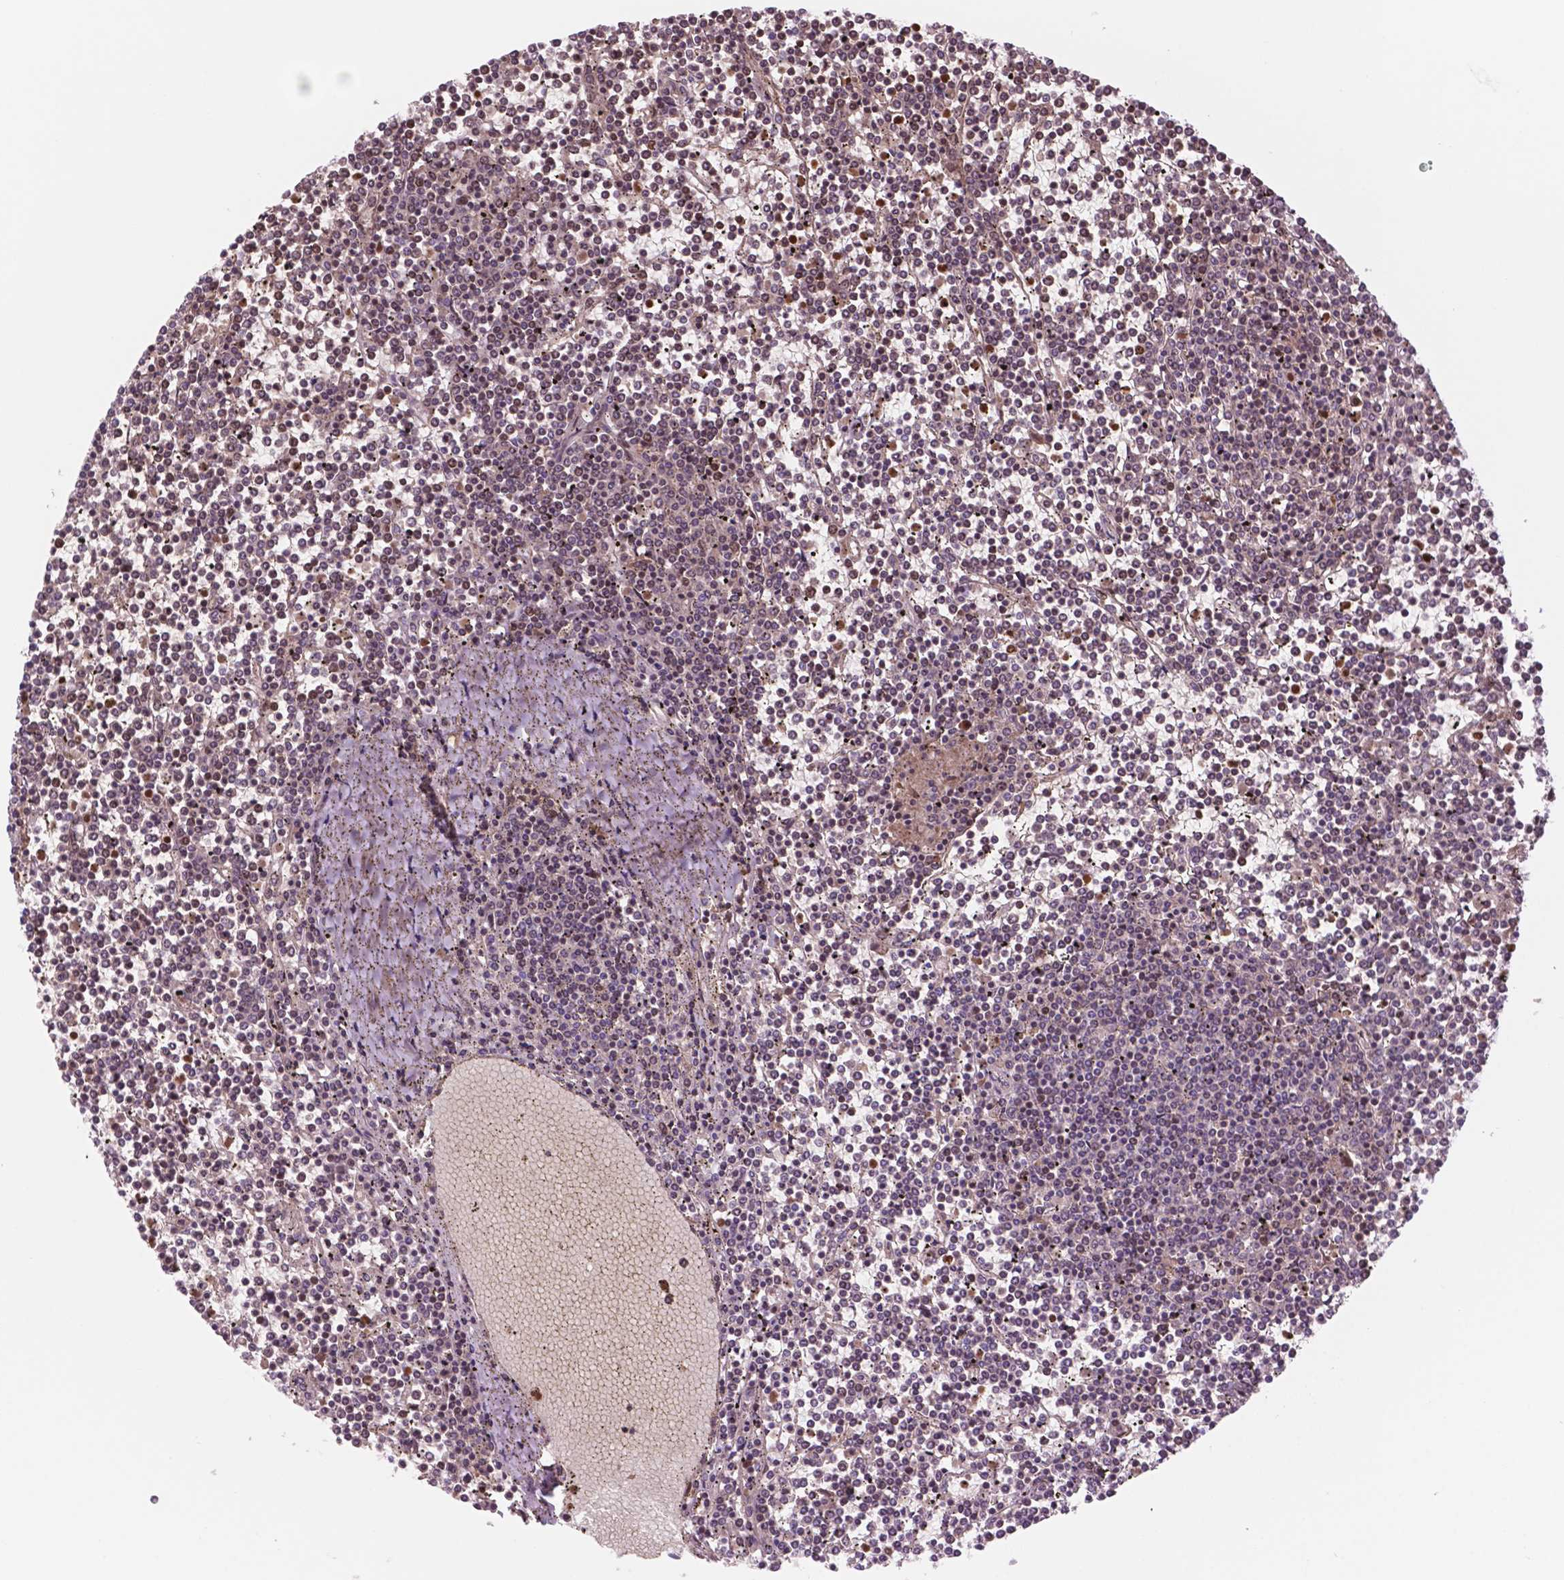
{"staining": {"intensity": "moderate", "quantity": ">75%", "location": "cytoplasmic/membranous"}, "tissue": "lymphoma", "cell_type": "Tumor cells", "image_type": "cancer", "snomed": [{"axis": "morphology", "description": "Malignant lymphoma, non-Hodgkin's type, Low grade"}, {"axis": "topography", "description": "Spleen"}], "caption": "Malignant lymphoma, non-Hodgkin's type (low-grade) tissue displays moderate cytoplasmic/membranous positivity in approximately >75% of tumor cells (DAB = brown stain, brightfield microscopy at high magnification).", "gene": "RND3", "patient": {"sex": "female", "age": 19}}